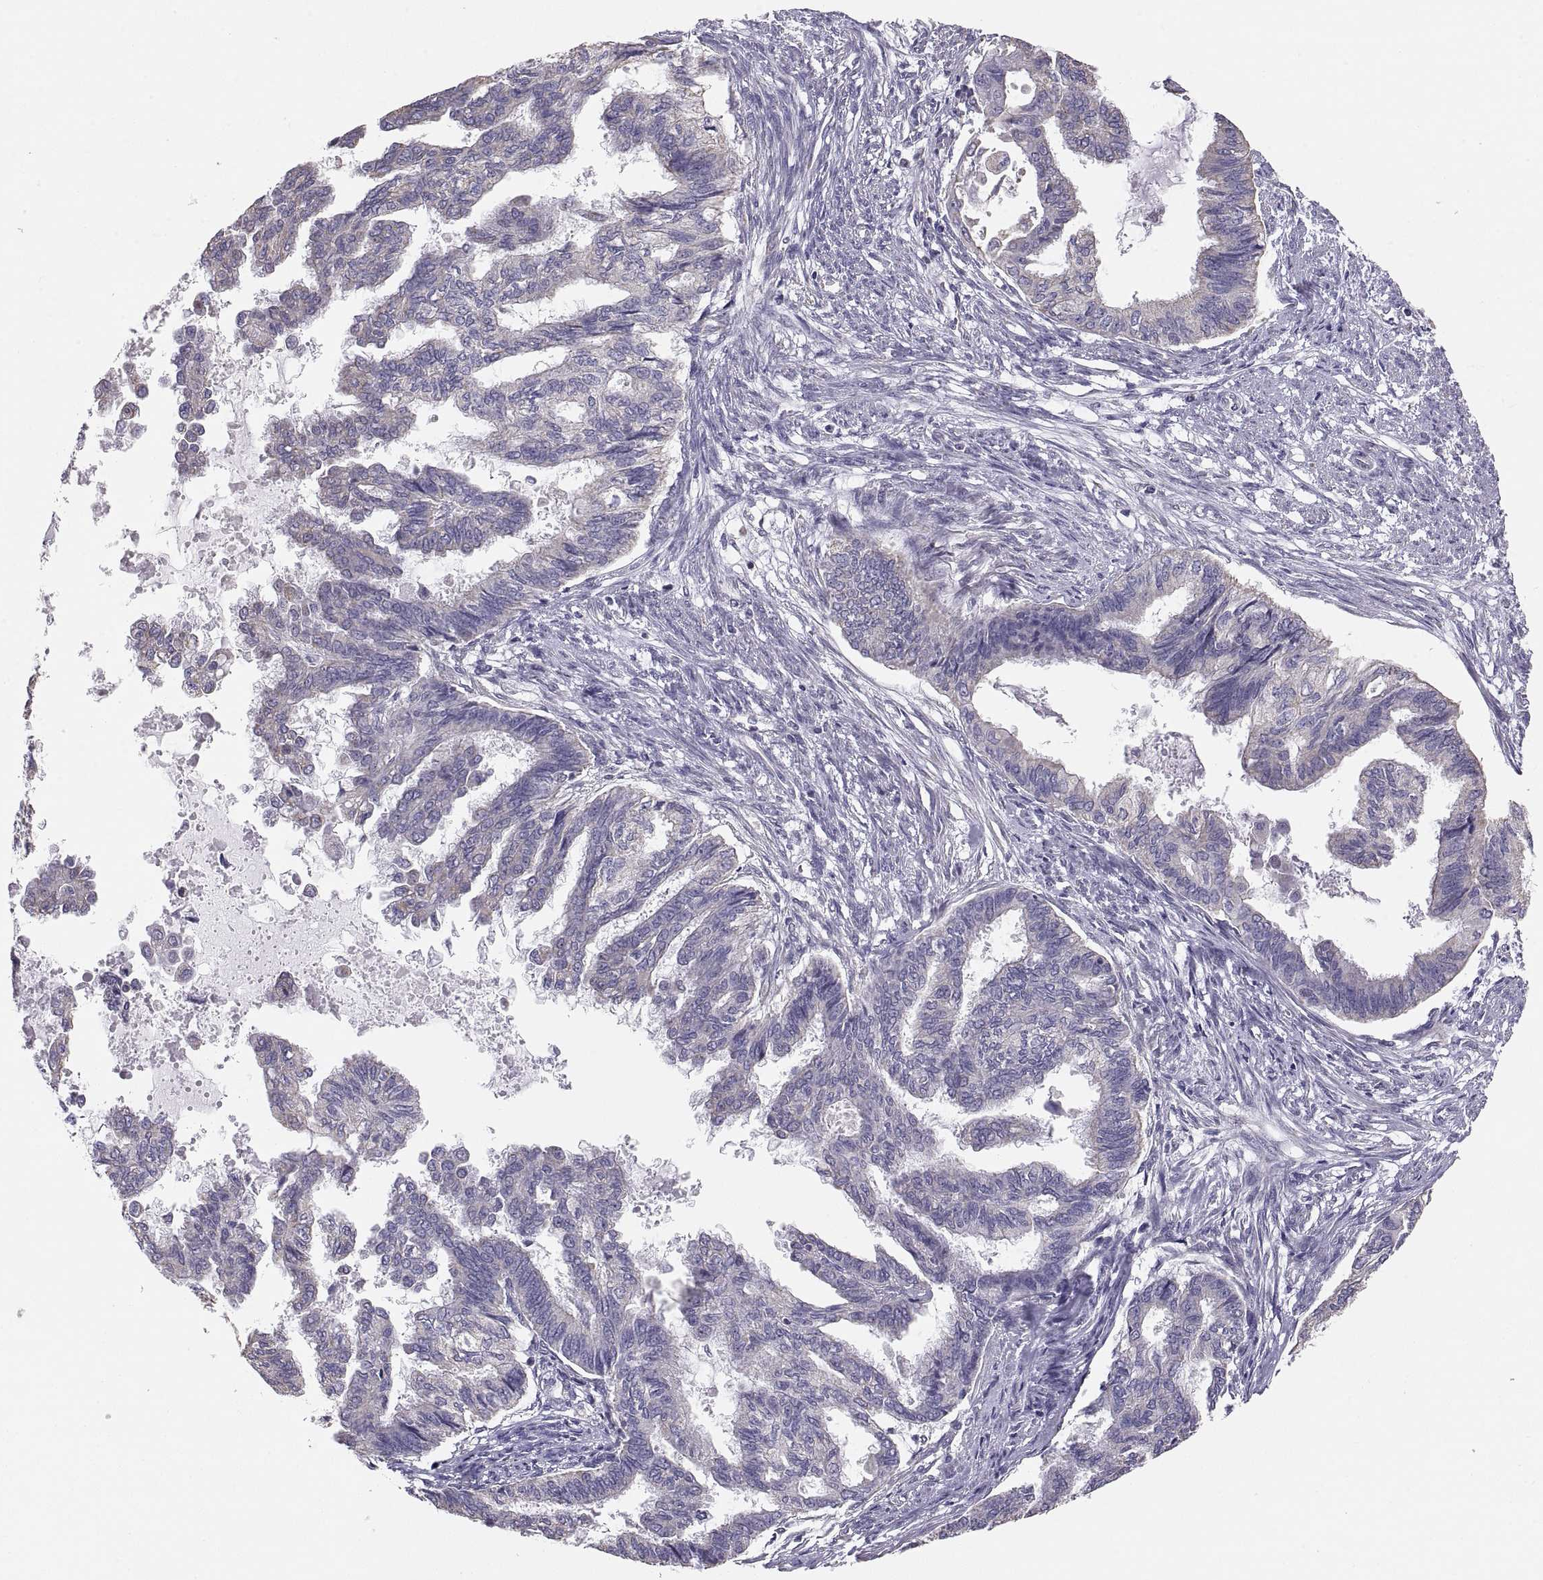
{"staining": {"intensity": "negative", "quantity": "none", "location": "none"}, "tissue": "endometrial cancer", "cell_type": "Tumor cells", "image_type": "cancer", "snomed": [{"axis": "morphology", "description": "Adenocarcinoma, NOS"}, {"axis": "topography", "description": "Endometrium"}], "caption": "High power microscopy histopathology image of an immunohistochemistry (IHC) histopathology image of endometrial adenocarcinoma, revealing no significant staining in tumor cells. (DAB IHC, high magnification).", "gene": "TNNC1", "patient": {"sex": "female", "age": 86}}